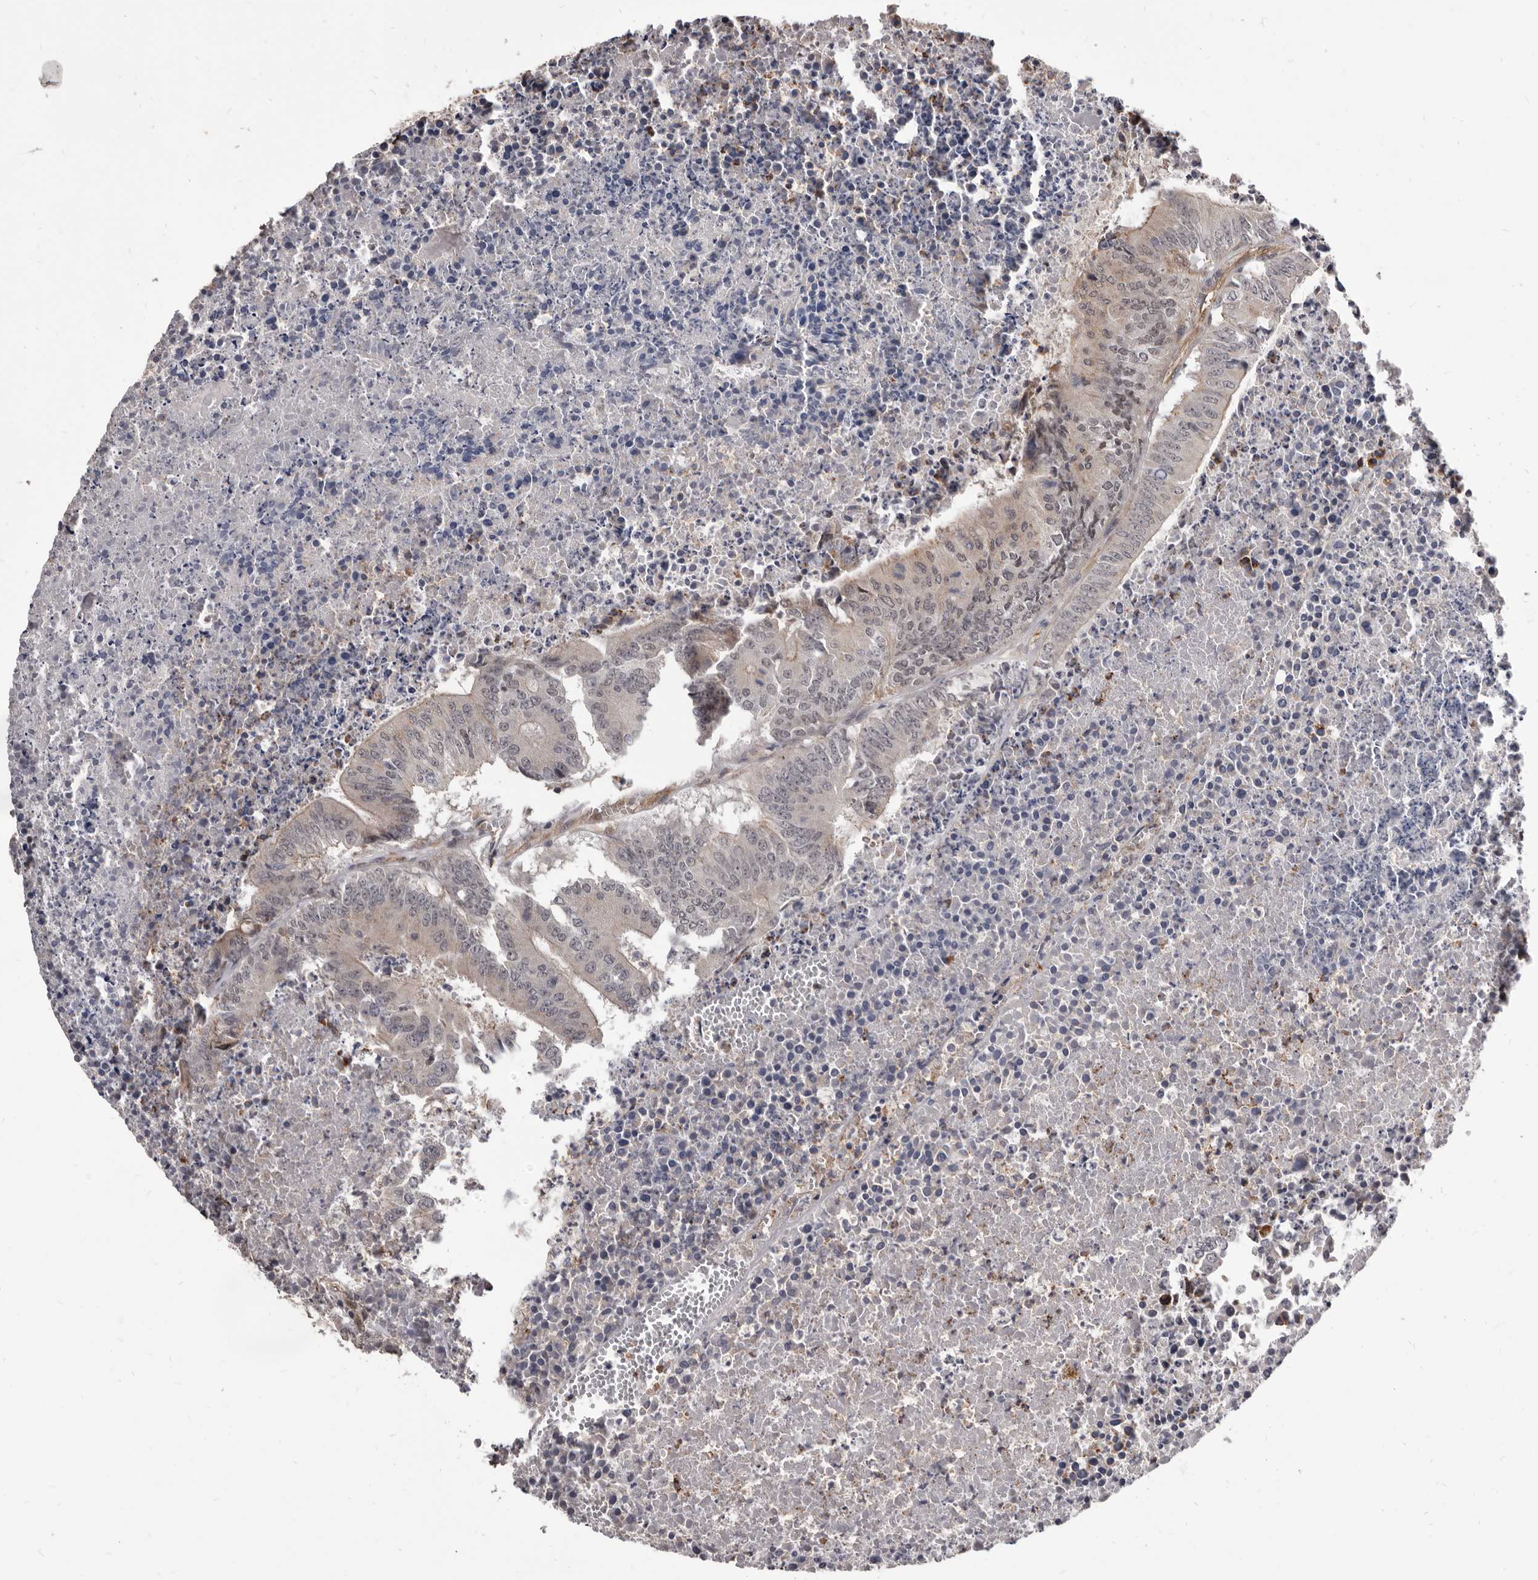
{"staining": {"intensity": "weak", "quantity": "25%-75%", "location": "cytoplasmic/membranous,nuclear"}, "tissue": "colorectal cancer", "cell_type": "Tumor cells", "image_type": "cancer", "snomed": [{"axis": "morphology", "description": "Adenocarcinoma, NOS"}, {"axis": "topography", "description": "Colon"}], "caption": "A brown stain highlights weak cytoplasmic/membranous and nuclear positivity of a protein in colorectal adenocarcinoma tumor cells.", "gene": "ADAMTS20", "patient": {"sex": "male", "age": 87}}